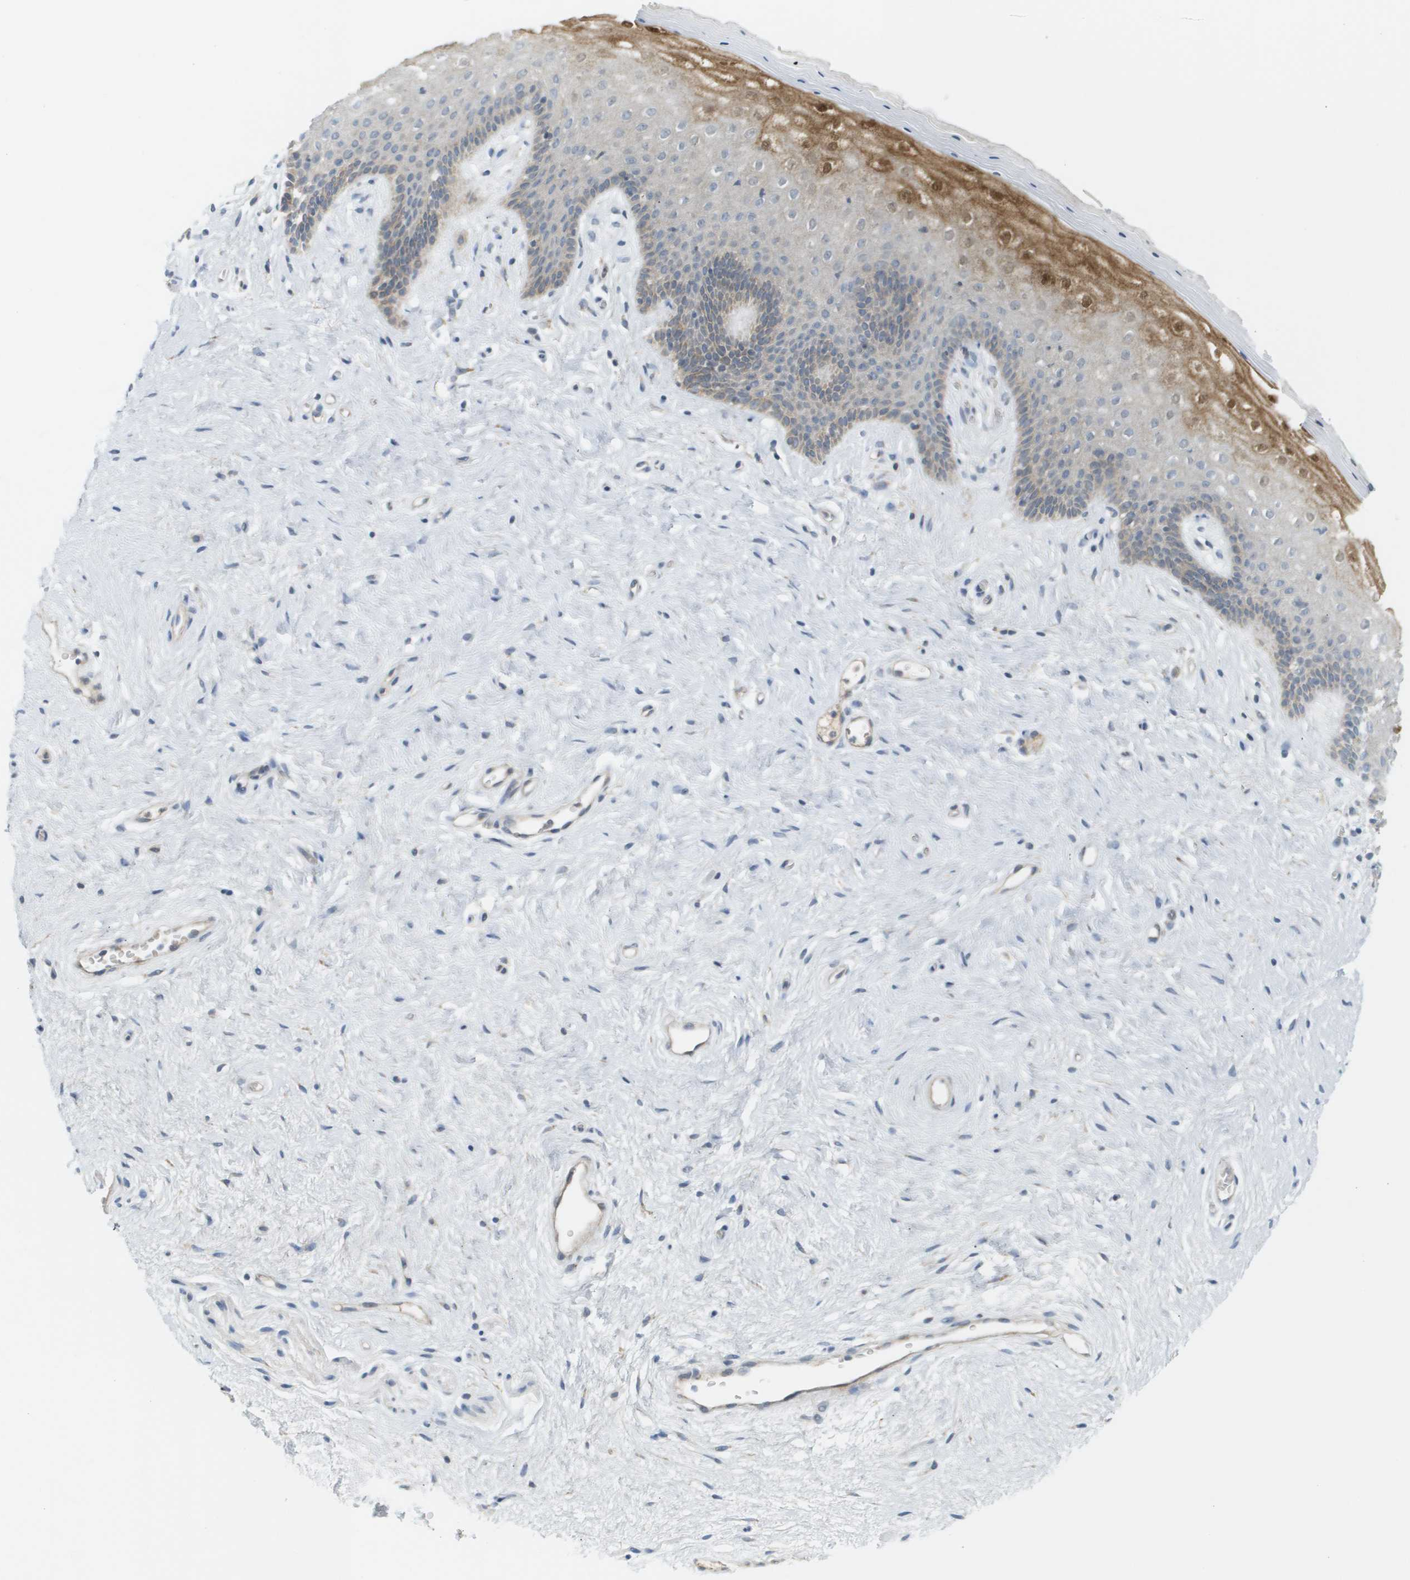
{"staining": {"intensity": "strong", "quantity": "25%-75%", "location": "cytoplasmic/membranous,nuclear"}, "tissue": "vagina", "cell_type": "Squamous epithelial cells", "image_type": "normal", "snomed": [{"axis": "morphology", "description": "Normal tissue, NOS"}, {"axis": "topography", "description": "Vagina"}], "caption": "Squamous epithelial cells reveal high levels of strong cytoplasmic/membranous,nuclear staining in about 25%-75% of cells in unremarkable human vagina. The staining is performed using DAB (3,3'-diaminobenzidine) brown chromogen to label protein expression. The nuclei are counter-stained blue using hematoxylin.", "gene": "PROC", "patient": {"sex": "female", "age": 44}}